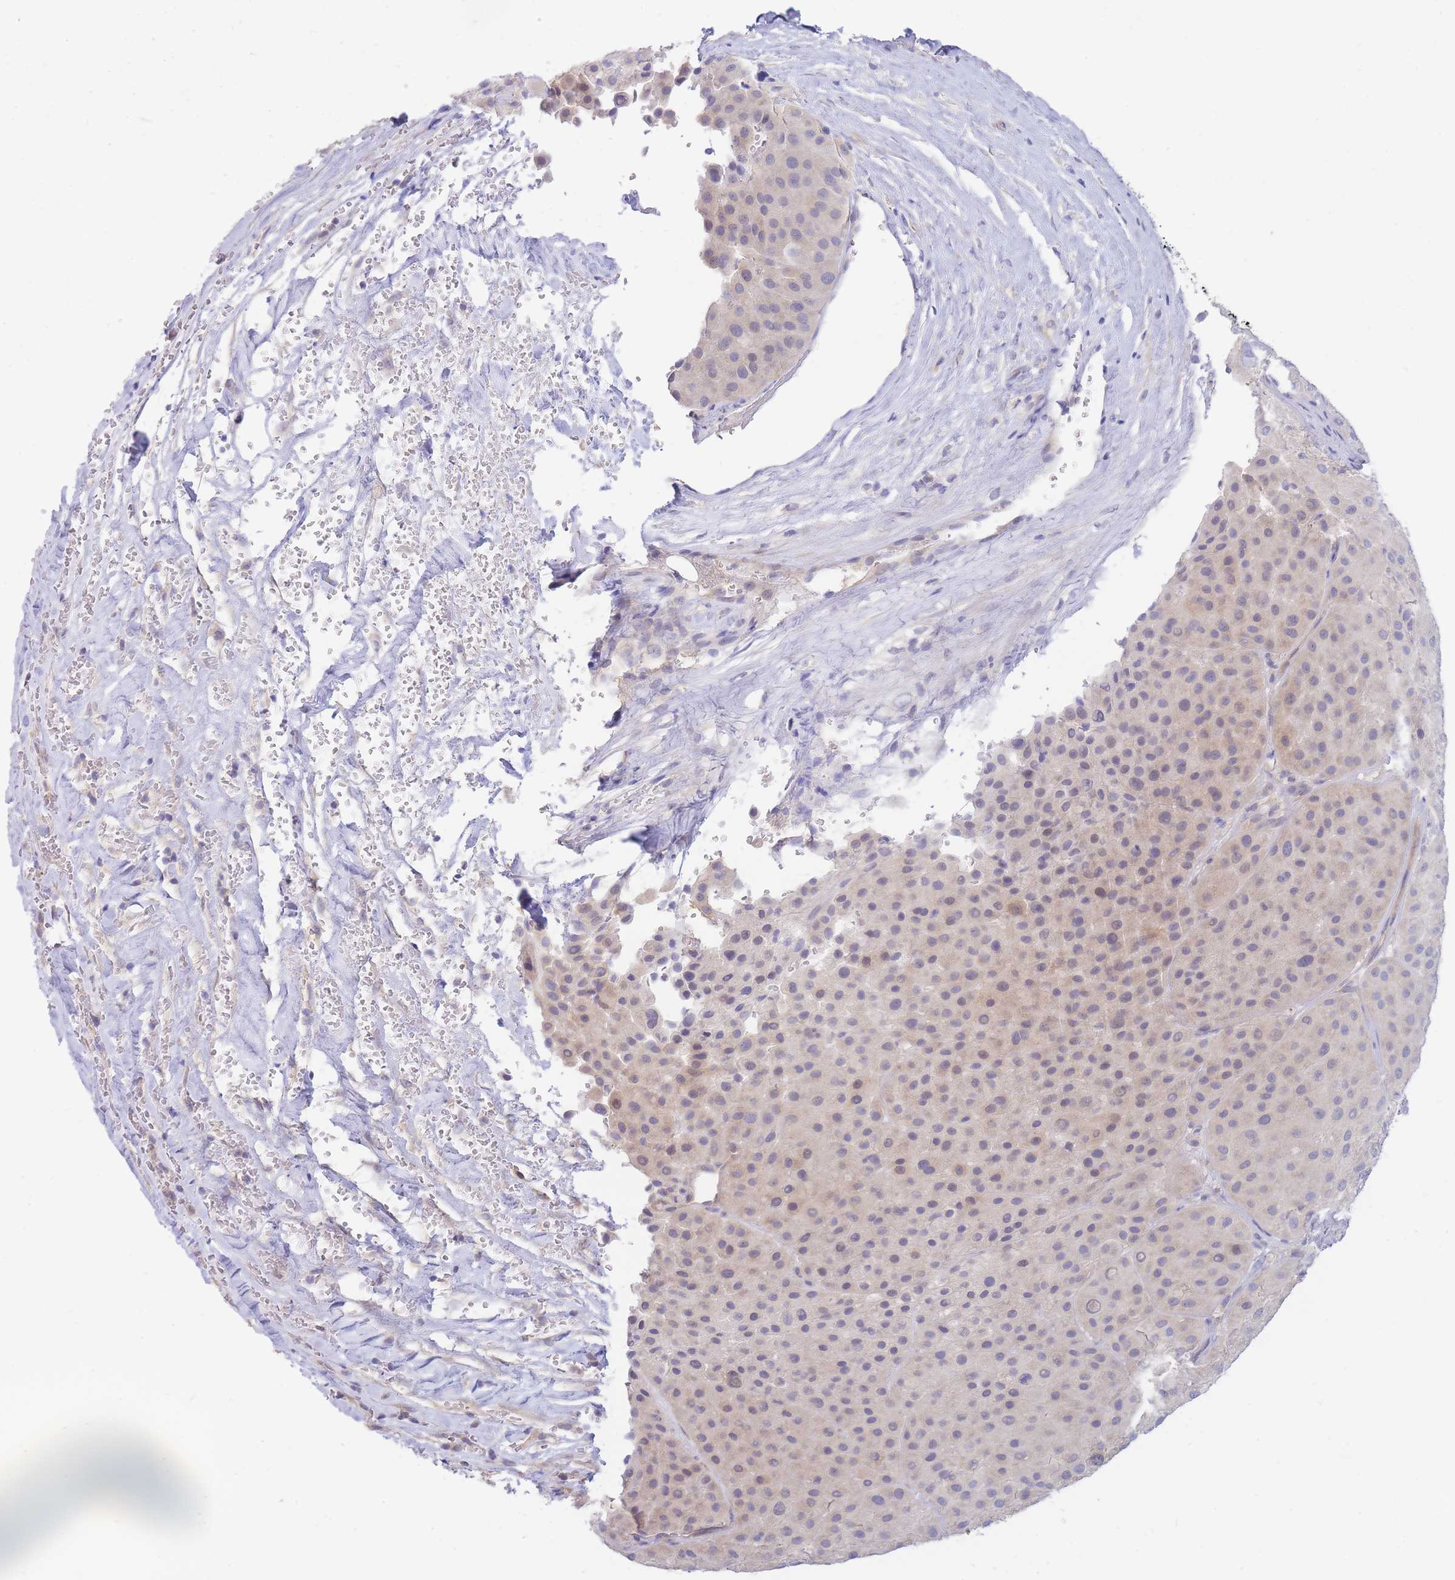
{"staining": {"intensity": "weak", "quantity": "25%-75%", "location": "cytoplasmic/membranous,nuclear"}, "tissue": "melanoma", "cell_type": "Tumor cells", "image_type": "cancer", "snomed": [{"axis": "morphology", "description": "Malignant melanoma, Metastatic site"}, {"axis": "topography", "description": "Smooth muscle"}], "caption": "Immunohistochemistry histopathology image of human malignant melanoma (metastatic site) stained for a protein (brown), which shows low levels of weak cytoplasmic/membranous and nuclear positivity in about 25%-75% of tumor cells.", "gene": "SUGT1", "patient": {"sex": "male", "age": 41}}